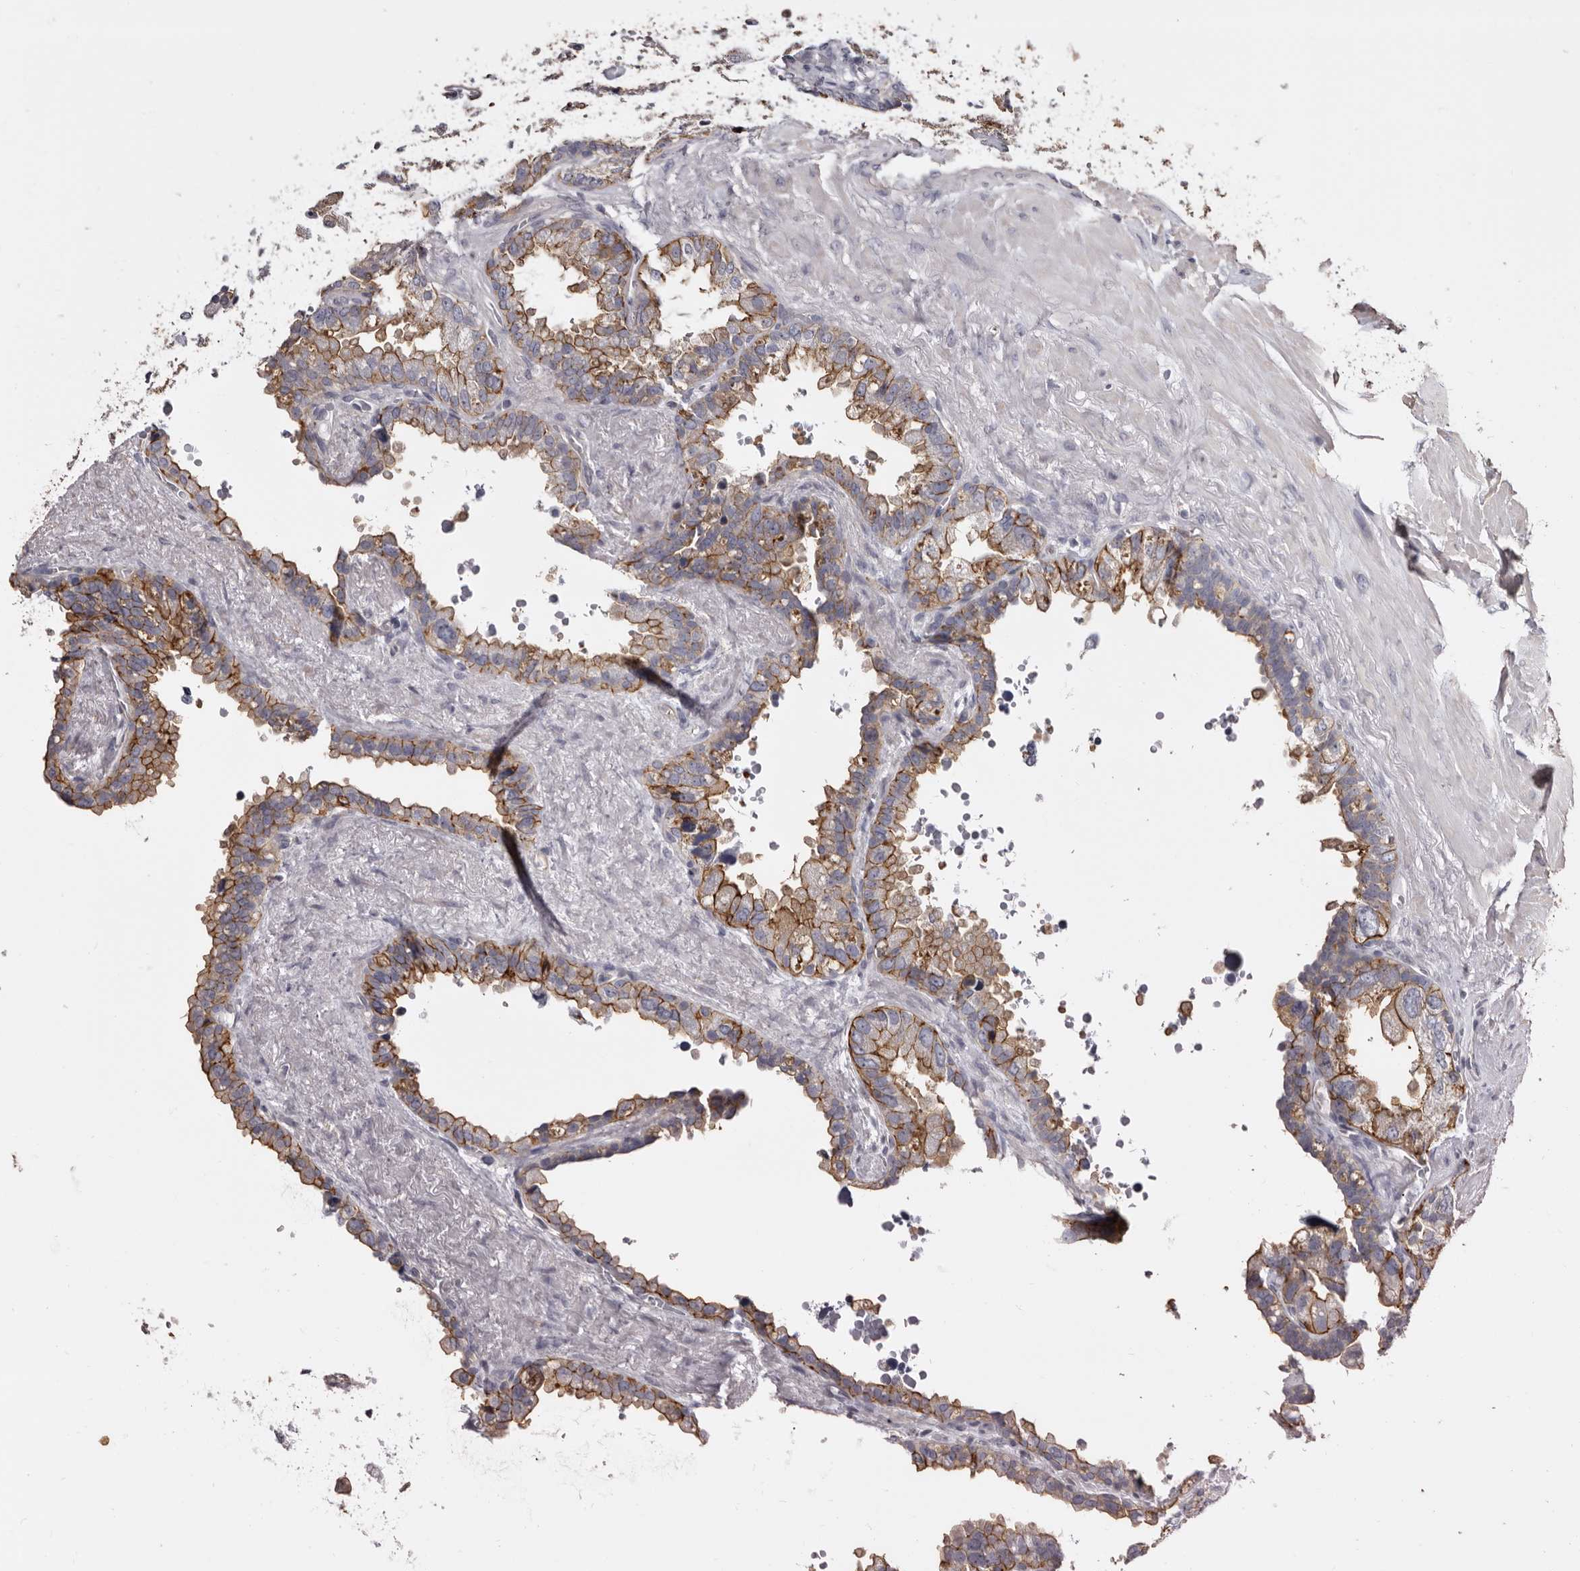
{"staining": {"intensity": "moderate", "quantity": ">75%", "location": "cytoplasmic/membranous"}, "tissue": "seminal vesicle", "cell_type": "Glandular cells", "image_type": "normal", "snomed": [{"axis": "morphology", "description": "Normal tissue, NOS"}, {"axis": "topography", "description": "Seminal veicle"}], "caption": "Approximately >75% of glandular cells in benign seminal vesicle demonstrate moderate cytoplasmic/membranous protein expression as visualized by brown immunohistochemical staining.", "gene": "LAD1", "patient": {"sex": "male", "age": 80}}